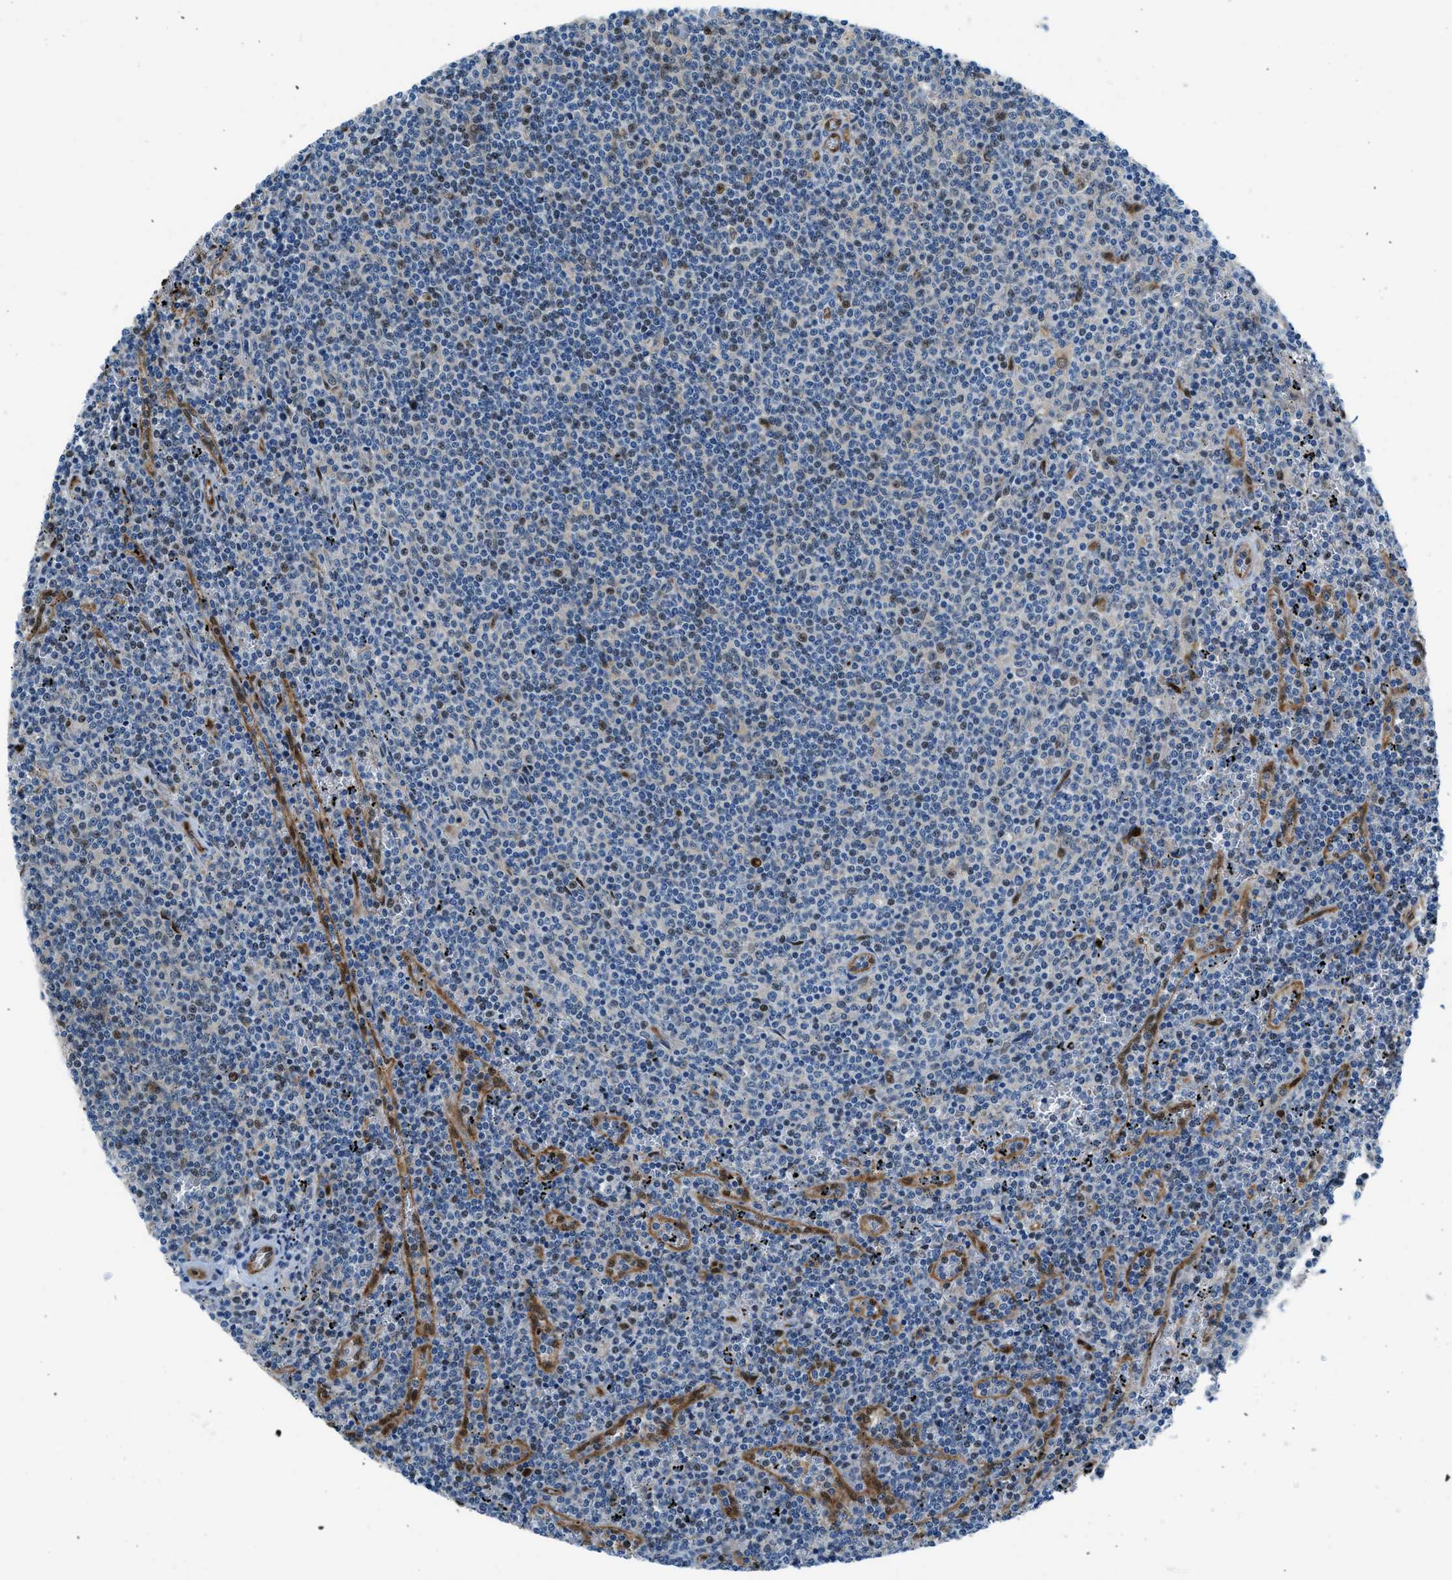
{"staining": {"intensity": "weak", "quantity": "<25%", "location": "cytoplasmic/membranous,nuclear"}, "tissue": "lymphoma", "cell_type": "Tumor cells", "image_type": "cancer", "snomed": [{"axis": "morphology", "description": "Malignant lymphoma, non-Hodgkin's type, Low grade"}, {"axis": "topography", "description": "Spleen"}], "caption": "Tumor cells are negative for brown protein staining in lymphoma.", "gene": "YWHAE", "patient": {"sex": "female", "age": 50}}